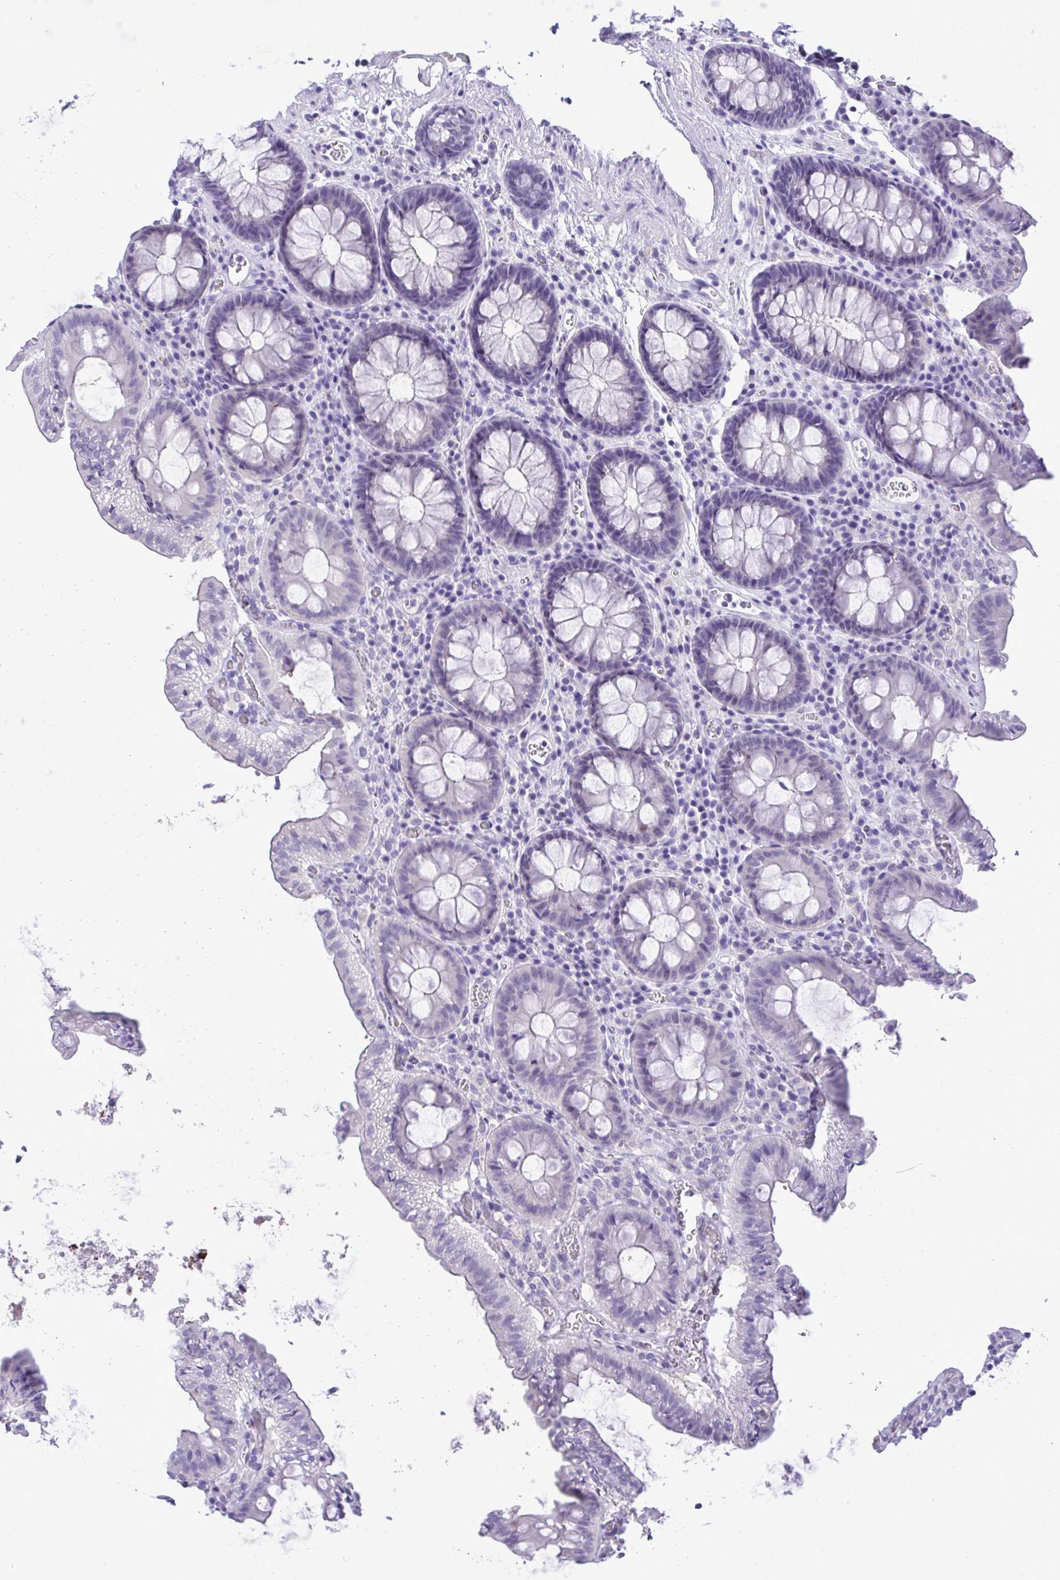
{"staining": {"intensity": "negative", "quantity": "none", "location": "none"}, "tissue": "colon", "cell_type": "Endothelial cells", "image_type": "normal", "snomed": [{"axis": "morphology", "description": "Normal tissue, NOS"}, {"axis": "topography", "description": "Colon"}, {"axis": "topography", "description": "Peripheral nerve tissue"}], "caption": "A micrograph of human colon is negative for staining in endothelial cells. (DAB (3,3'-diaminobenzidine) immunohistochemistry (IHC) with hematoxylin counter stain).", "gene": "PGM2L1", "patient": {"sex": "male", "age": 84}}